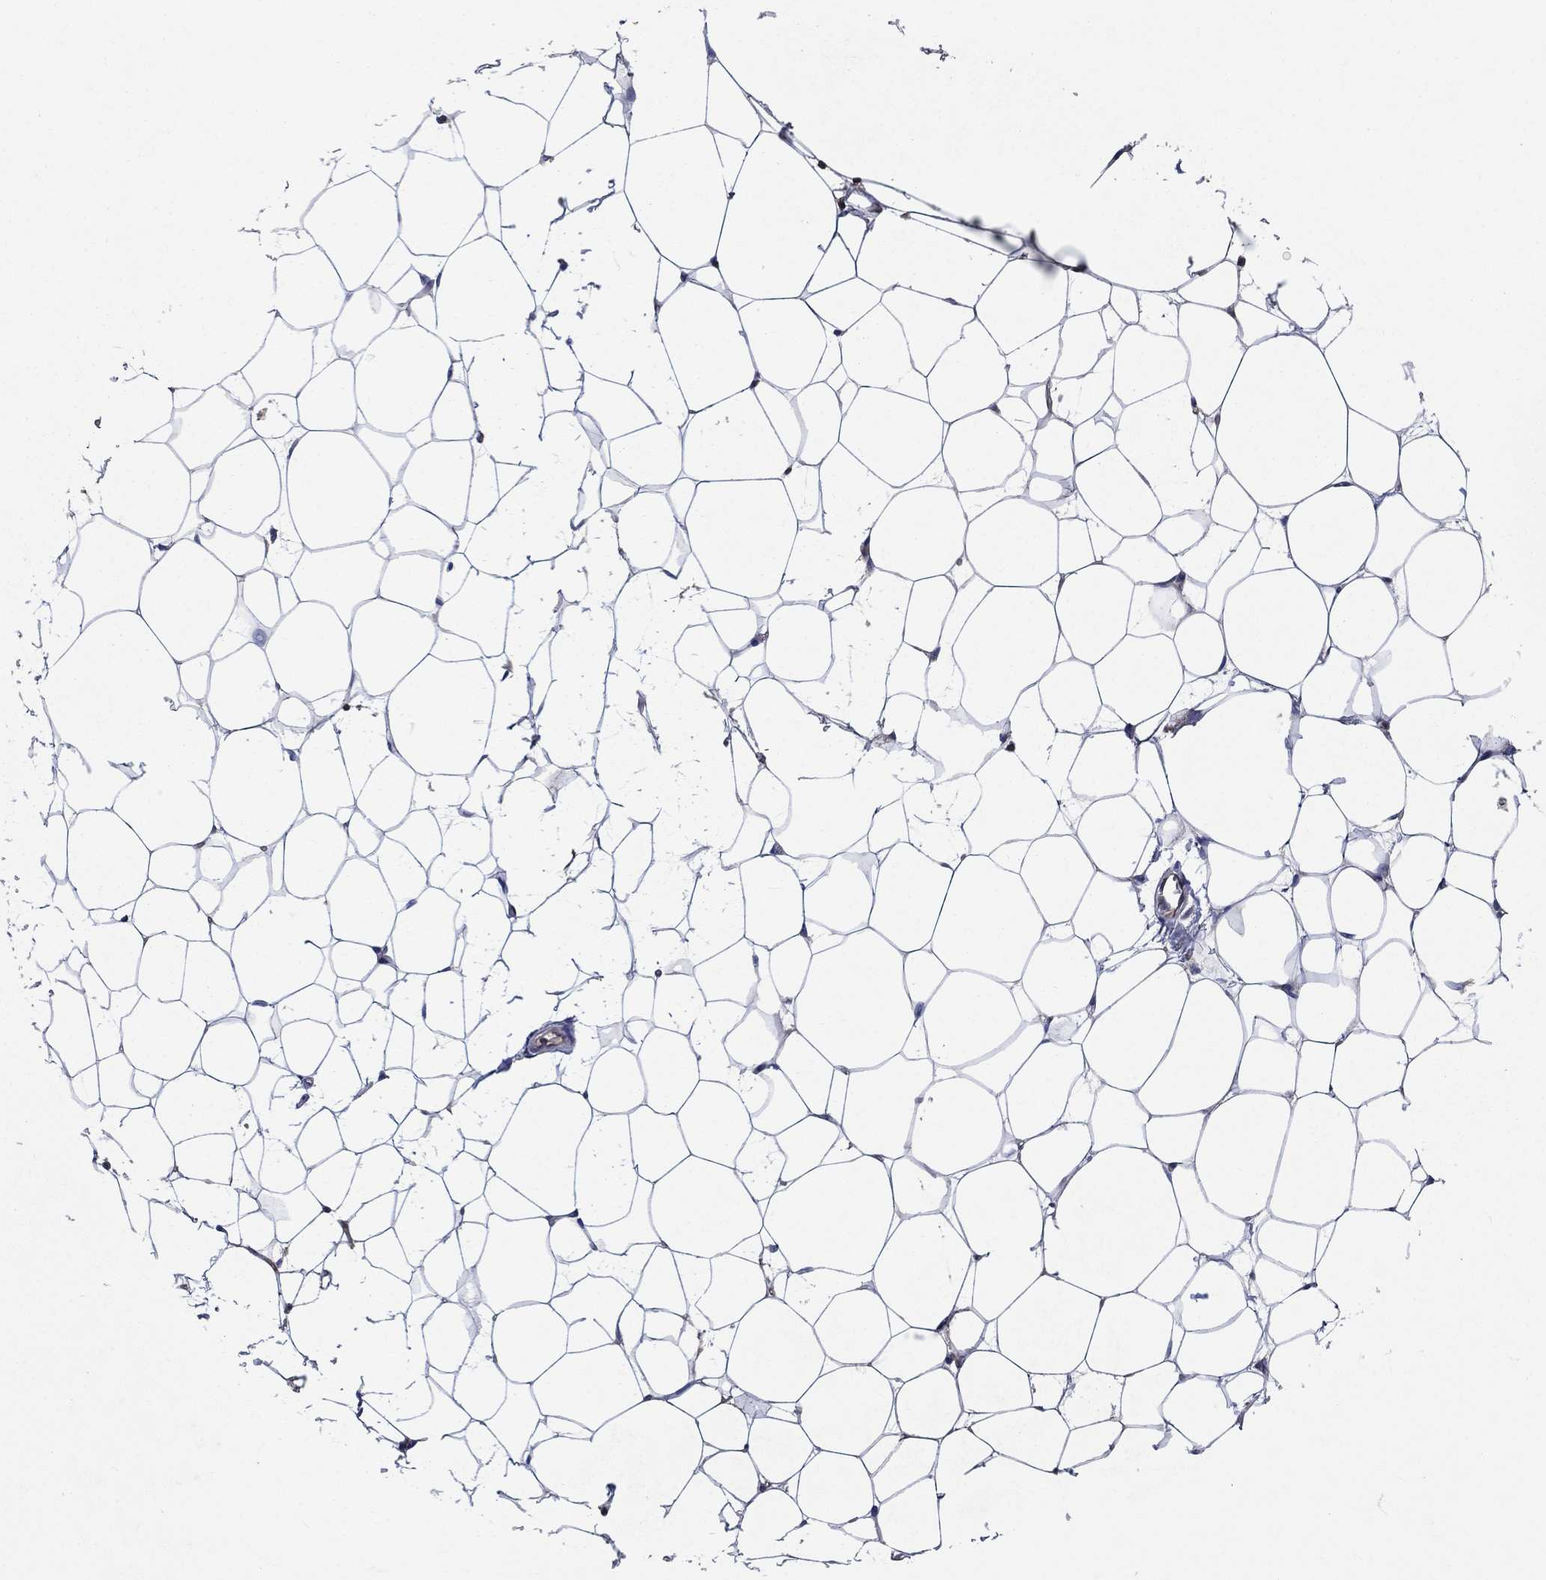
{"staining": {"intensity": "negative", "quantity": "none", "location": "none"}, "tissue": "breast", "cell_type": "Adipocytes", "image_type": "normal", "snomed": [{"axis": "morphology", "description": "Normal tissue, NOS"}, {"axis": "topography", "description": "Breast"}], "caption": "The immunohistochemistry (IHC) photomicrograph has no significant staining in adipocytes of breast.", "gene": "AGFG2", "patient": {"sex": "female", "age": 37}}